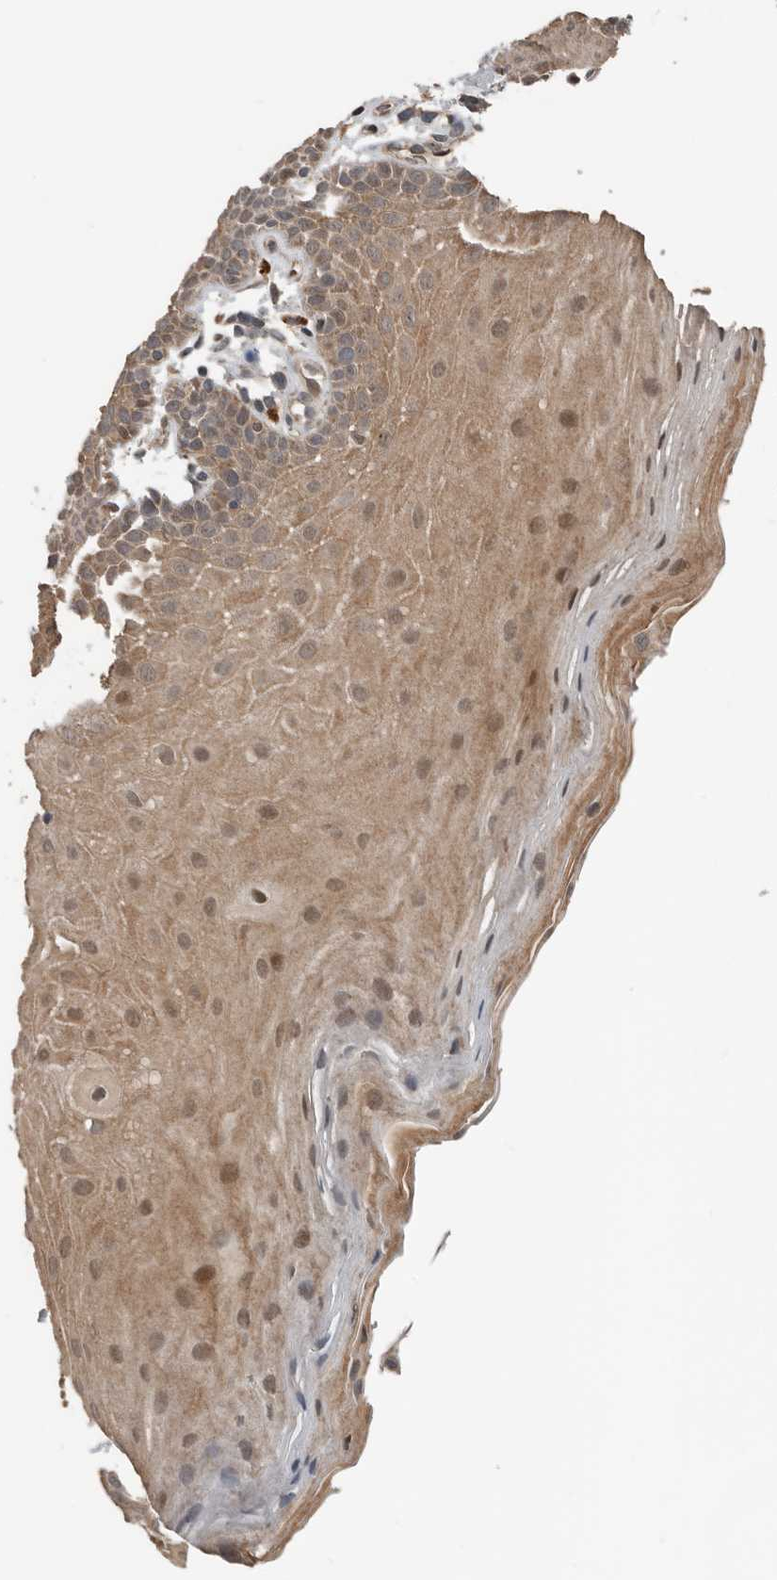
{"staining": {"intensity": "moderate", "quantity": ">75%", "location": "cytoplasmic/membranous,nuclear"}, "tissue": "oral mucosa", "cell_type": "Squamous epithelial cells", "image_type": "normal", "snomed": [{"axis": "morphology", "description": "Normal tissue, NOS"}, {"axis": "topography", "description": "Oral tissue"}], "caption": "Squamous epithelial cells reveal medium levels of moderate cytoplasmic/membranous,nuclear positivity in about >75% of cells in benign oral mucosa. Ihc stains the protein in brown and the nuclei are stained blue.", "gene": "YOD1", "patient": {"sex": "male", "age": 62}}